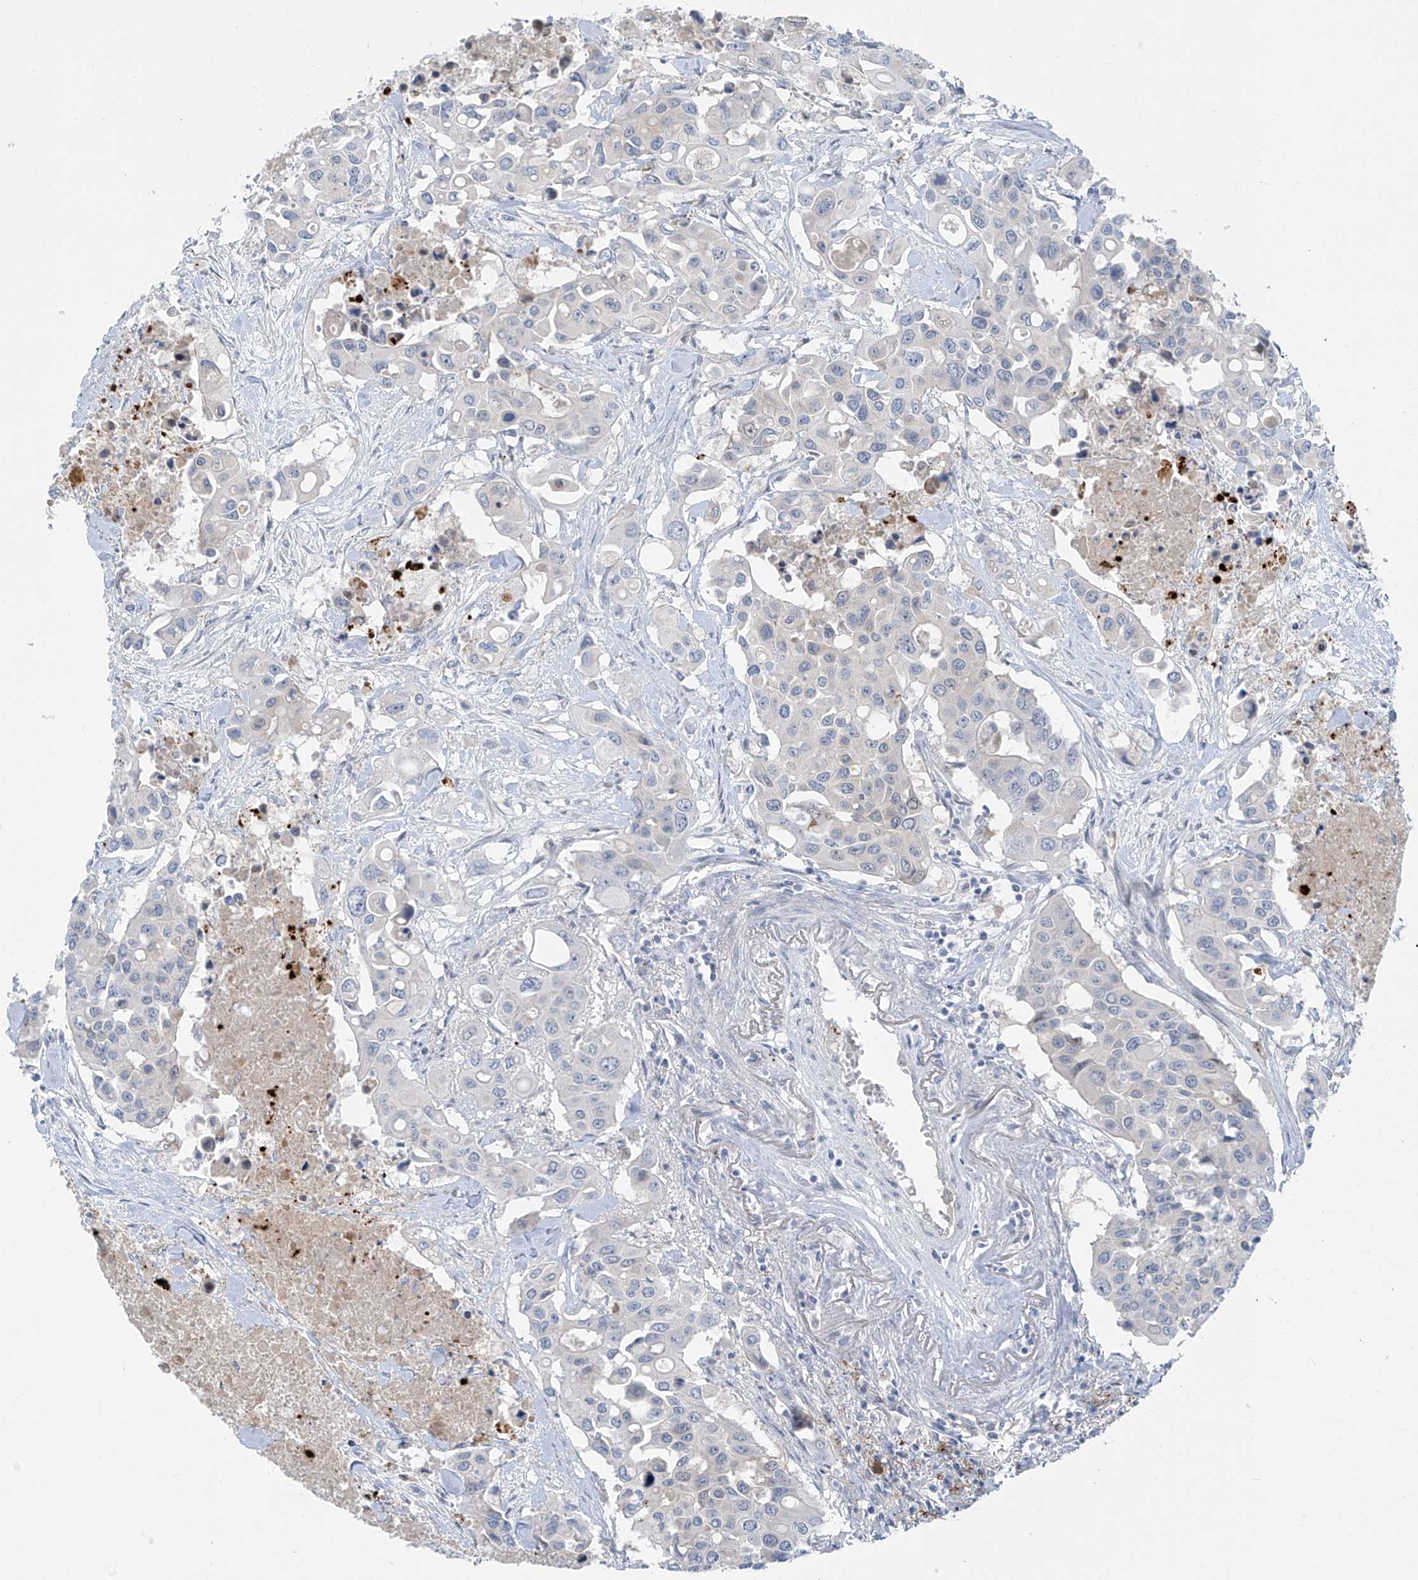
{"staining": {"intensity": "negative", "quantity": "none", "location": "none"}, "tissue": "colorectal cancer", "cell_type": "Tumor cells", "image_type": "cancer", "snomed": [{"axis": "morphology", "description": "Adenocarcinoma, NOS"}, {"axis": "topography", "description": "Colon"}], "caption": "This is an immunohistochemistry (IHC) micrograph of colorectal adenocarcinoma. There is no positivity in tumor cells.", "gene": "ZNF793", "patient": {"sex": "male", "age": 77}}